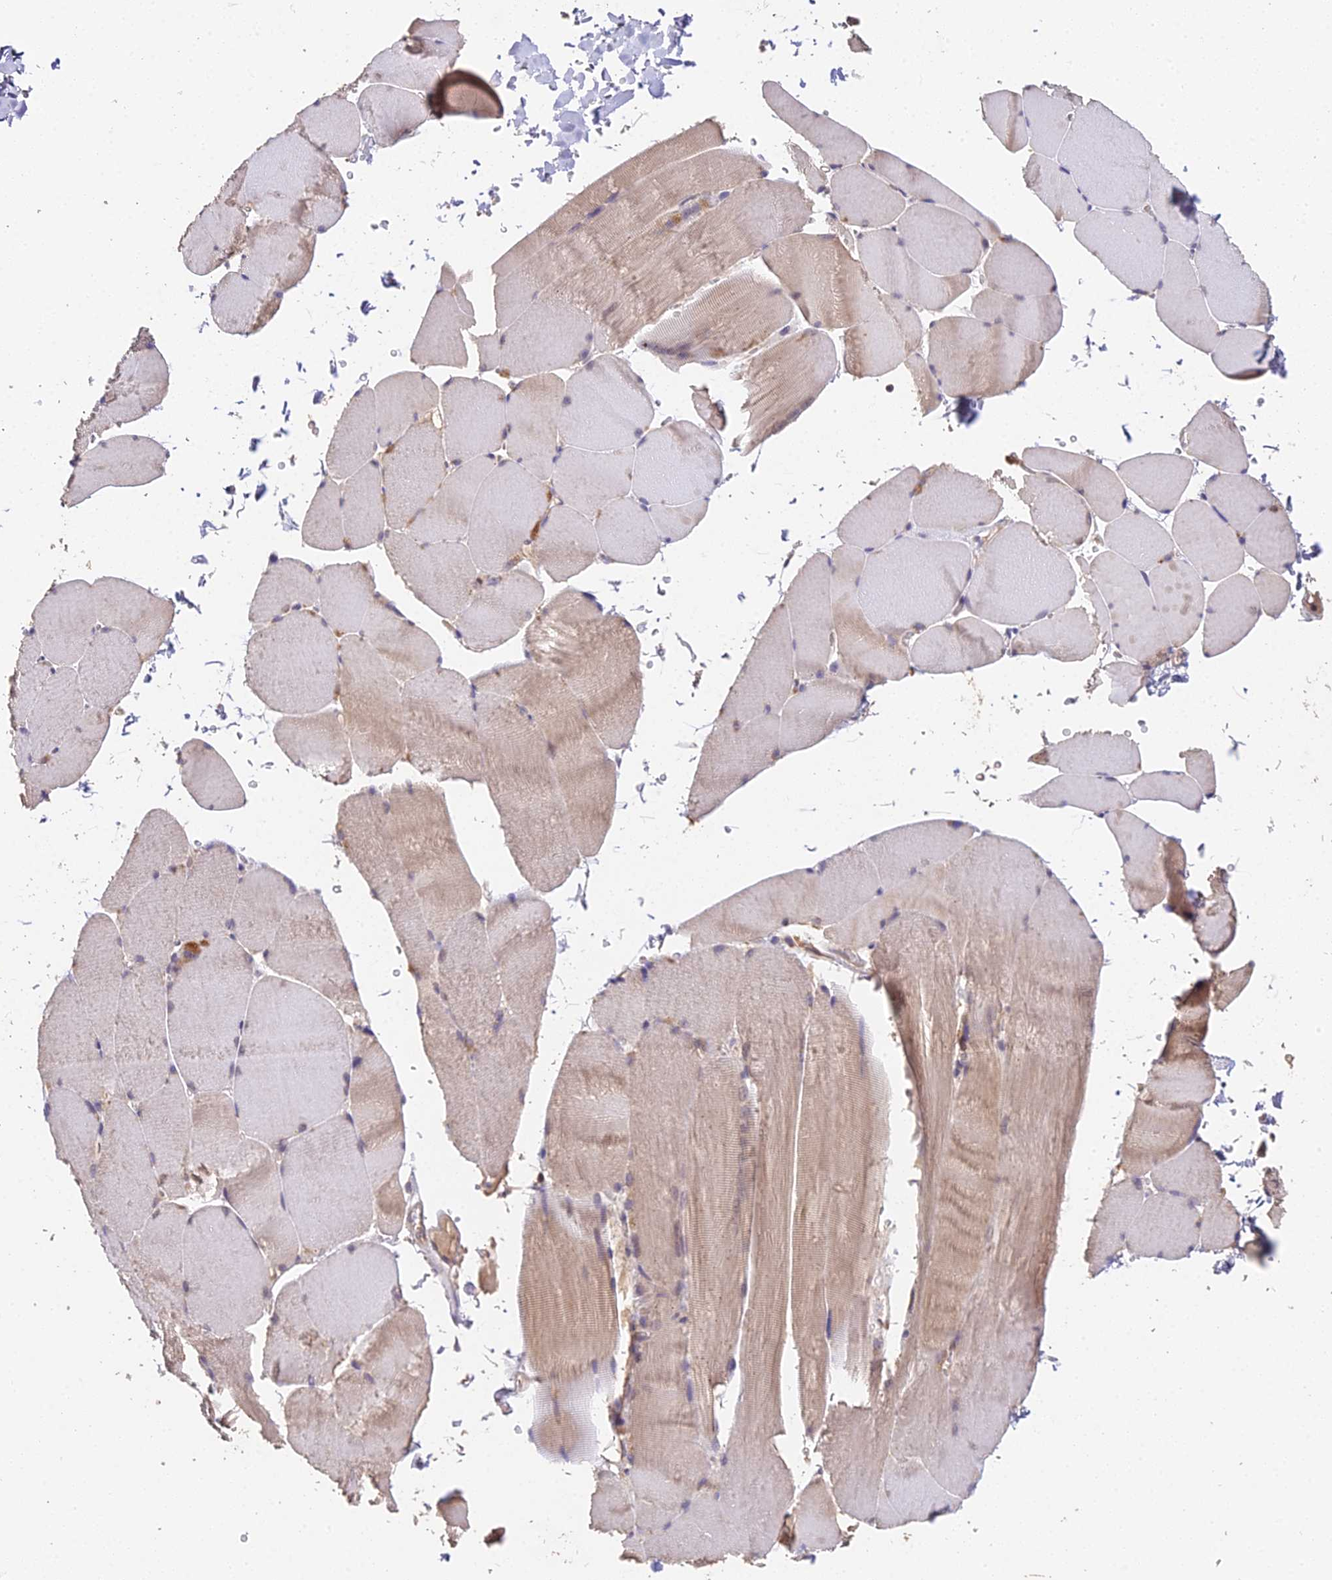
{"staining": {"intensity": "weak", "quantity": ">75%", "location": "cytoplasmic/membranous"}, "tissue": "skeletal muscle", "cell_type": "Myocytes", "image_type": "normal", "snomed": [{"axis": "morphology", "description": "Normal tissue, NOS"}, {"axis": "topography", "description": "Skin"}, {"axis": "topography", "description": "Skeletal muscle"}], "caption": "Immunohistochemical staining of unremarkable human skeletal muscle exhibits weak cytoplasmic/membranous protein expression in about >75% of myocytes. (DAB (3,3'-diaminobenzidine) IHC with brightfield microscopy, high magnification).", "gene": "TPRX1", "patient": {"sex": "male", "age": 83}}